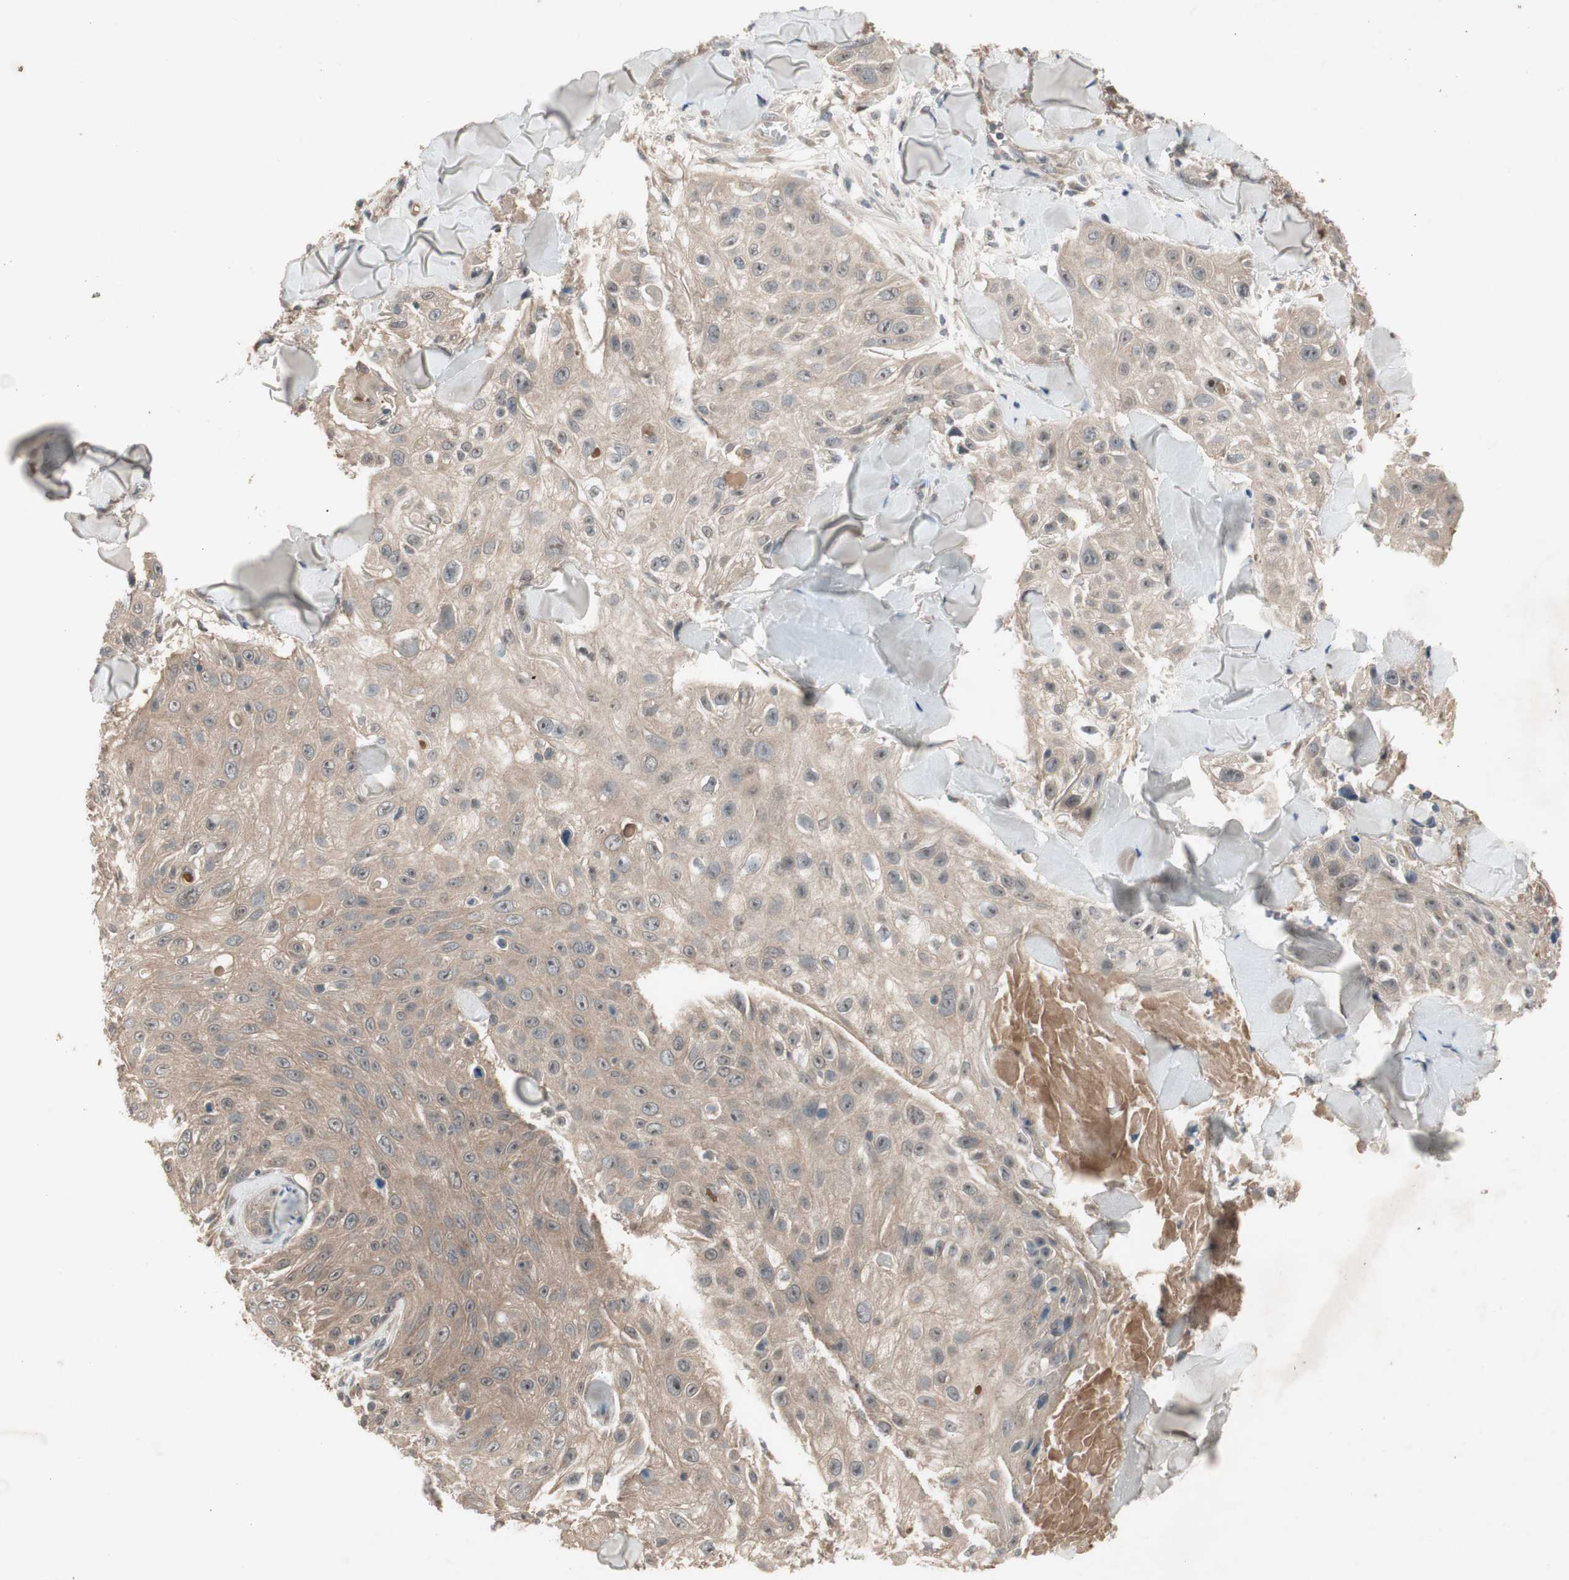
{"staining": {"intensity": "weak", "quantity": ">75%", "location": "cytoplasmic/membranous"}, "tissue": "skin cancer", "cell_type": "Tumor cells", "image_type": "cancer", "snomed": [{"axis": "morphology", "description": "Squamous cell carcinoma, NOS"}, {"axis": "topography", "description": "Skin"}], "caption": "Immunohistochemical staining of skin cancer demonstrates low levels of weak cytoplasmic/membranous protein staining in approximately >75% of tumor cells. The staining was performed using DAB, with brown indicating positive protein expression. Nuclei are stained blue with hematoxylin.", "gene": "NSF", "patient": {"sex": "male", "age": 86}}